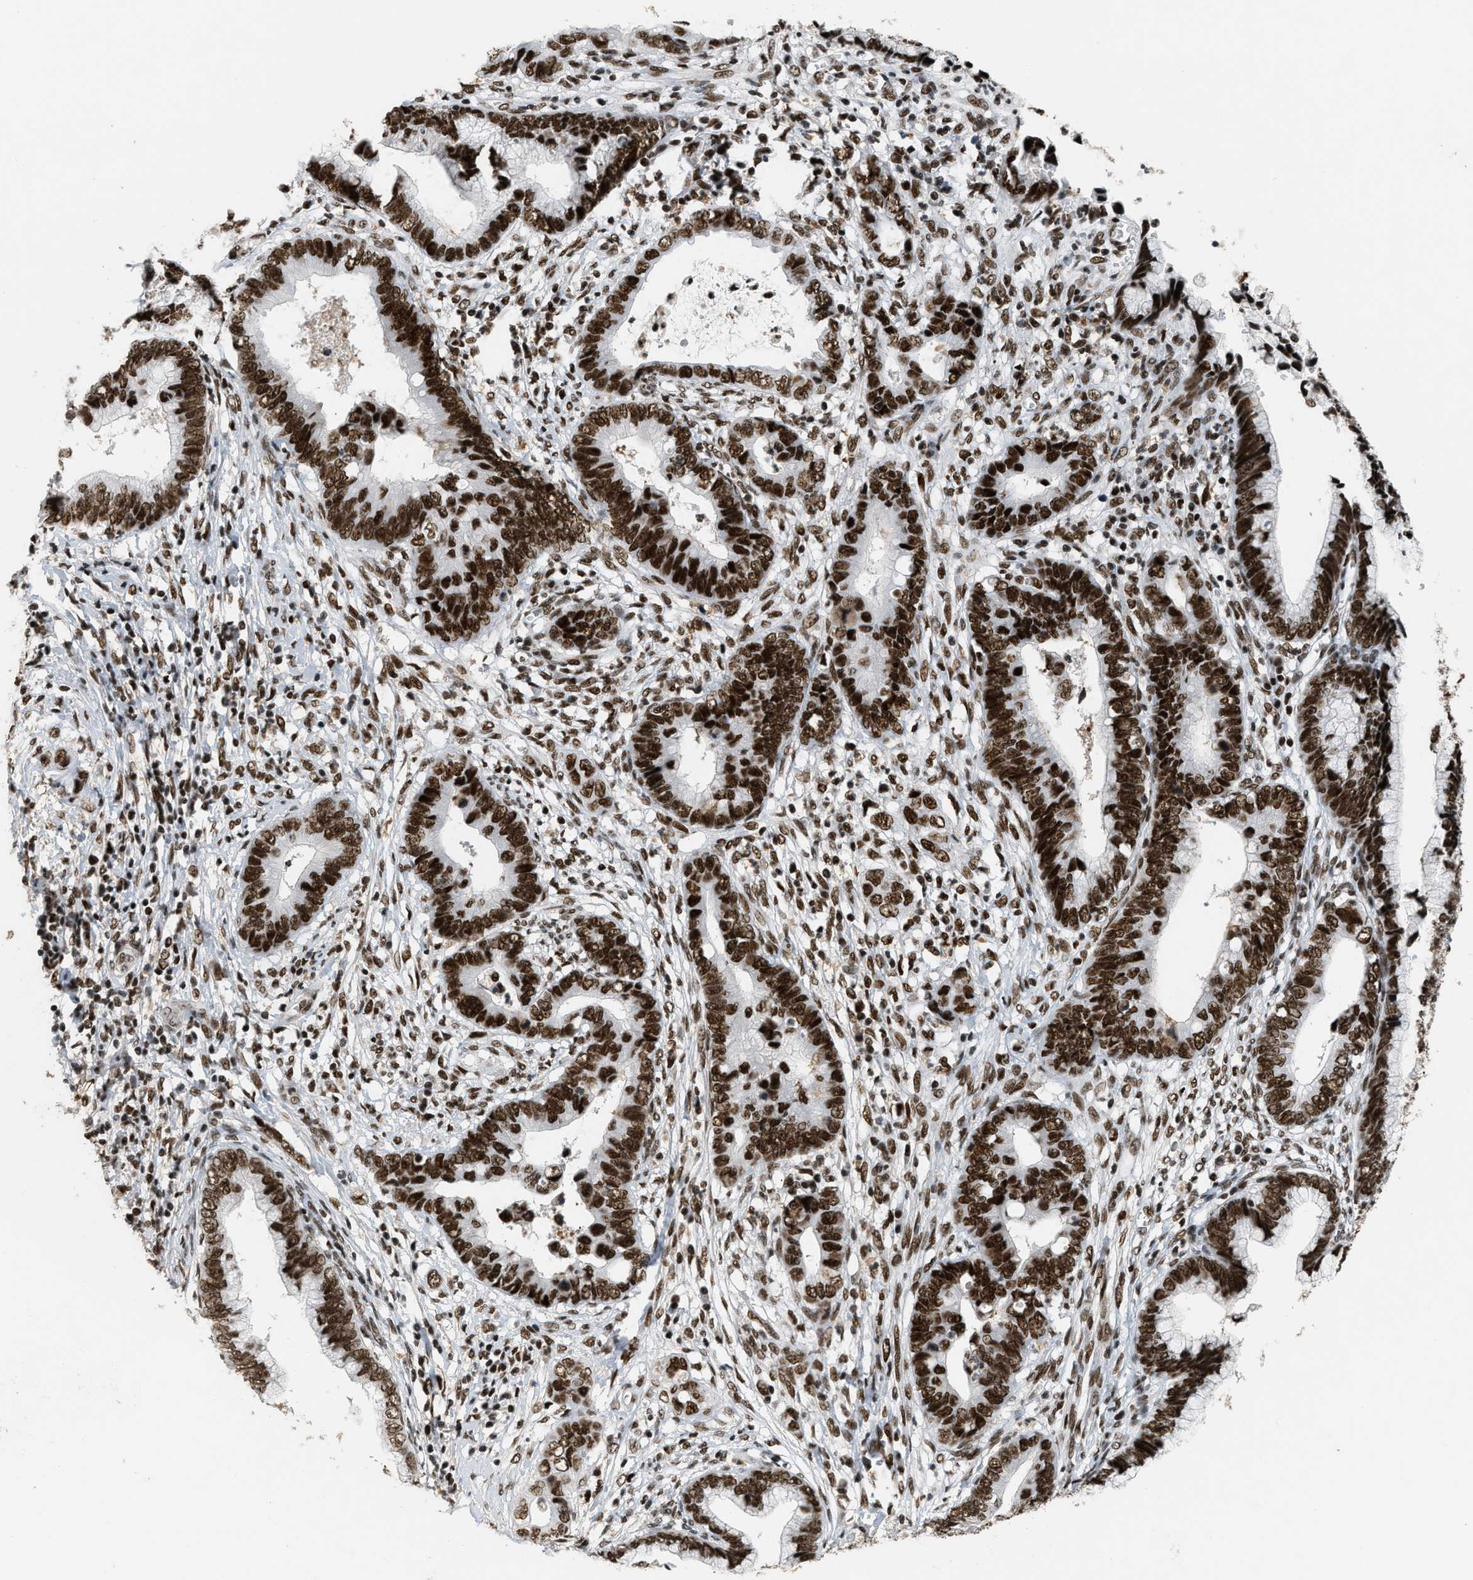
{"staining": {"intensity": "strong", "quantity": ">75%", "location": "nuclear"}, "tissue": "cervical cancer", "cell_type": "Tumor cells", "image_type": "cancer", "snomed": [{"axis": "morphology", "description": "Adenocarcinoma, NOS"}, {"axis": "topography", "description": "Cervix"}], "caption": "Brown immunohistochemical staining in adenocarcinoma (cervical) shows strong nuclear positivity in about >75% of tumor cells.", "gene": "SMARCB1", "patient": {"sex": "female", "age": 44}}